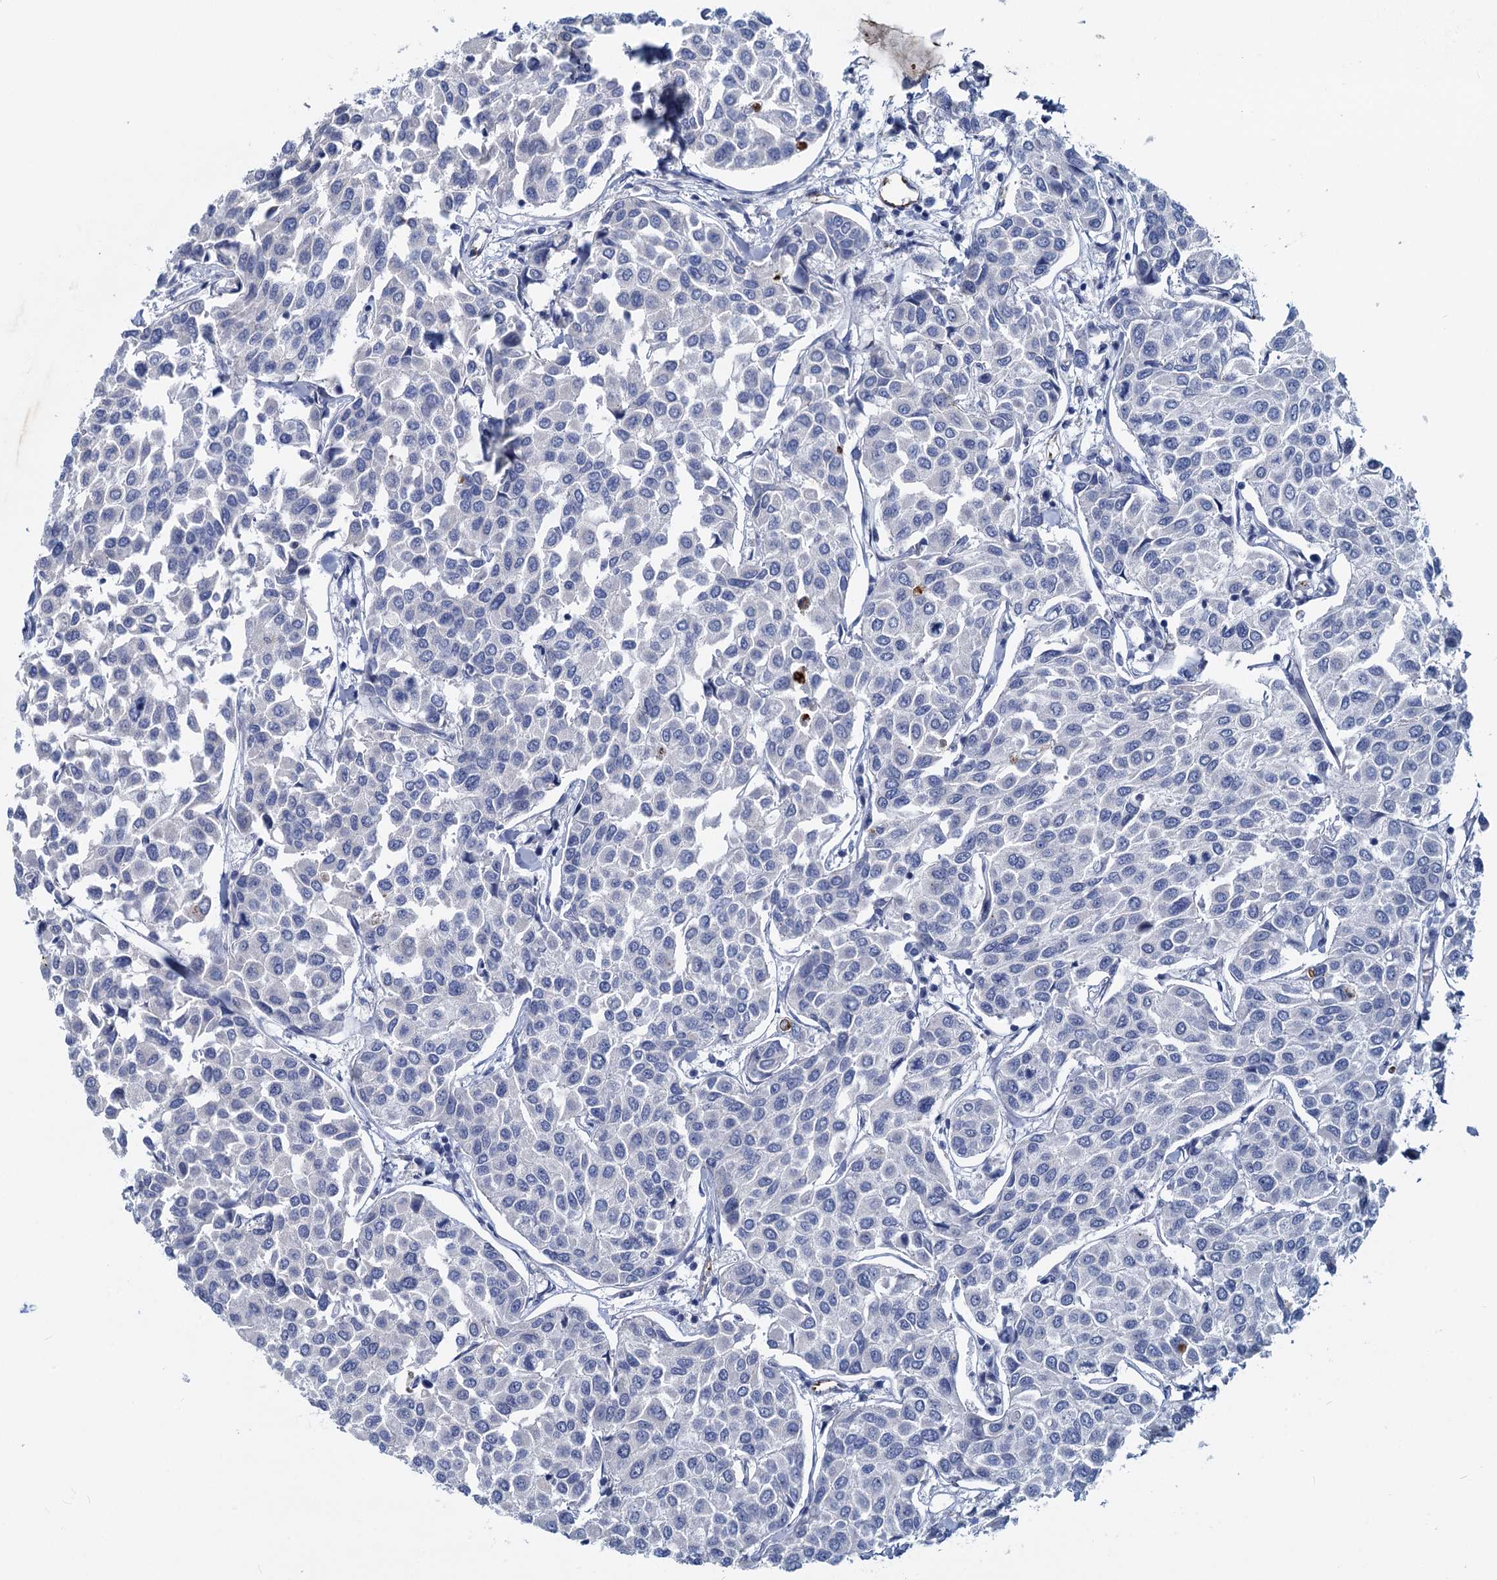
{"staining": {"intensity": "negative", "quantity": "none", "location": "none"}, "tissue": "breast cancer", "cell_type": "Tumor cells", "image_type": "cancer", "snomed": [{"axis": "morphology", "description": "Duct carcinoma"}, {"axis": "topography", "description": "Breast"}], "caption": "Tumor cells are negative for brown protein staining in breast cancer (intraductal carcinoma).", "gene": "INSC", "patient": {"sex": "female", "age": 55}}